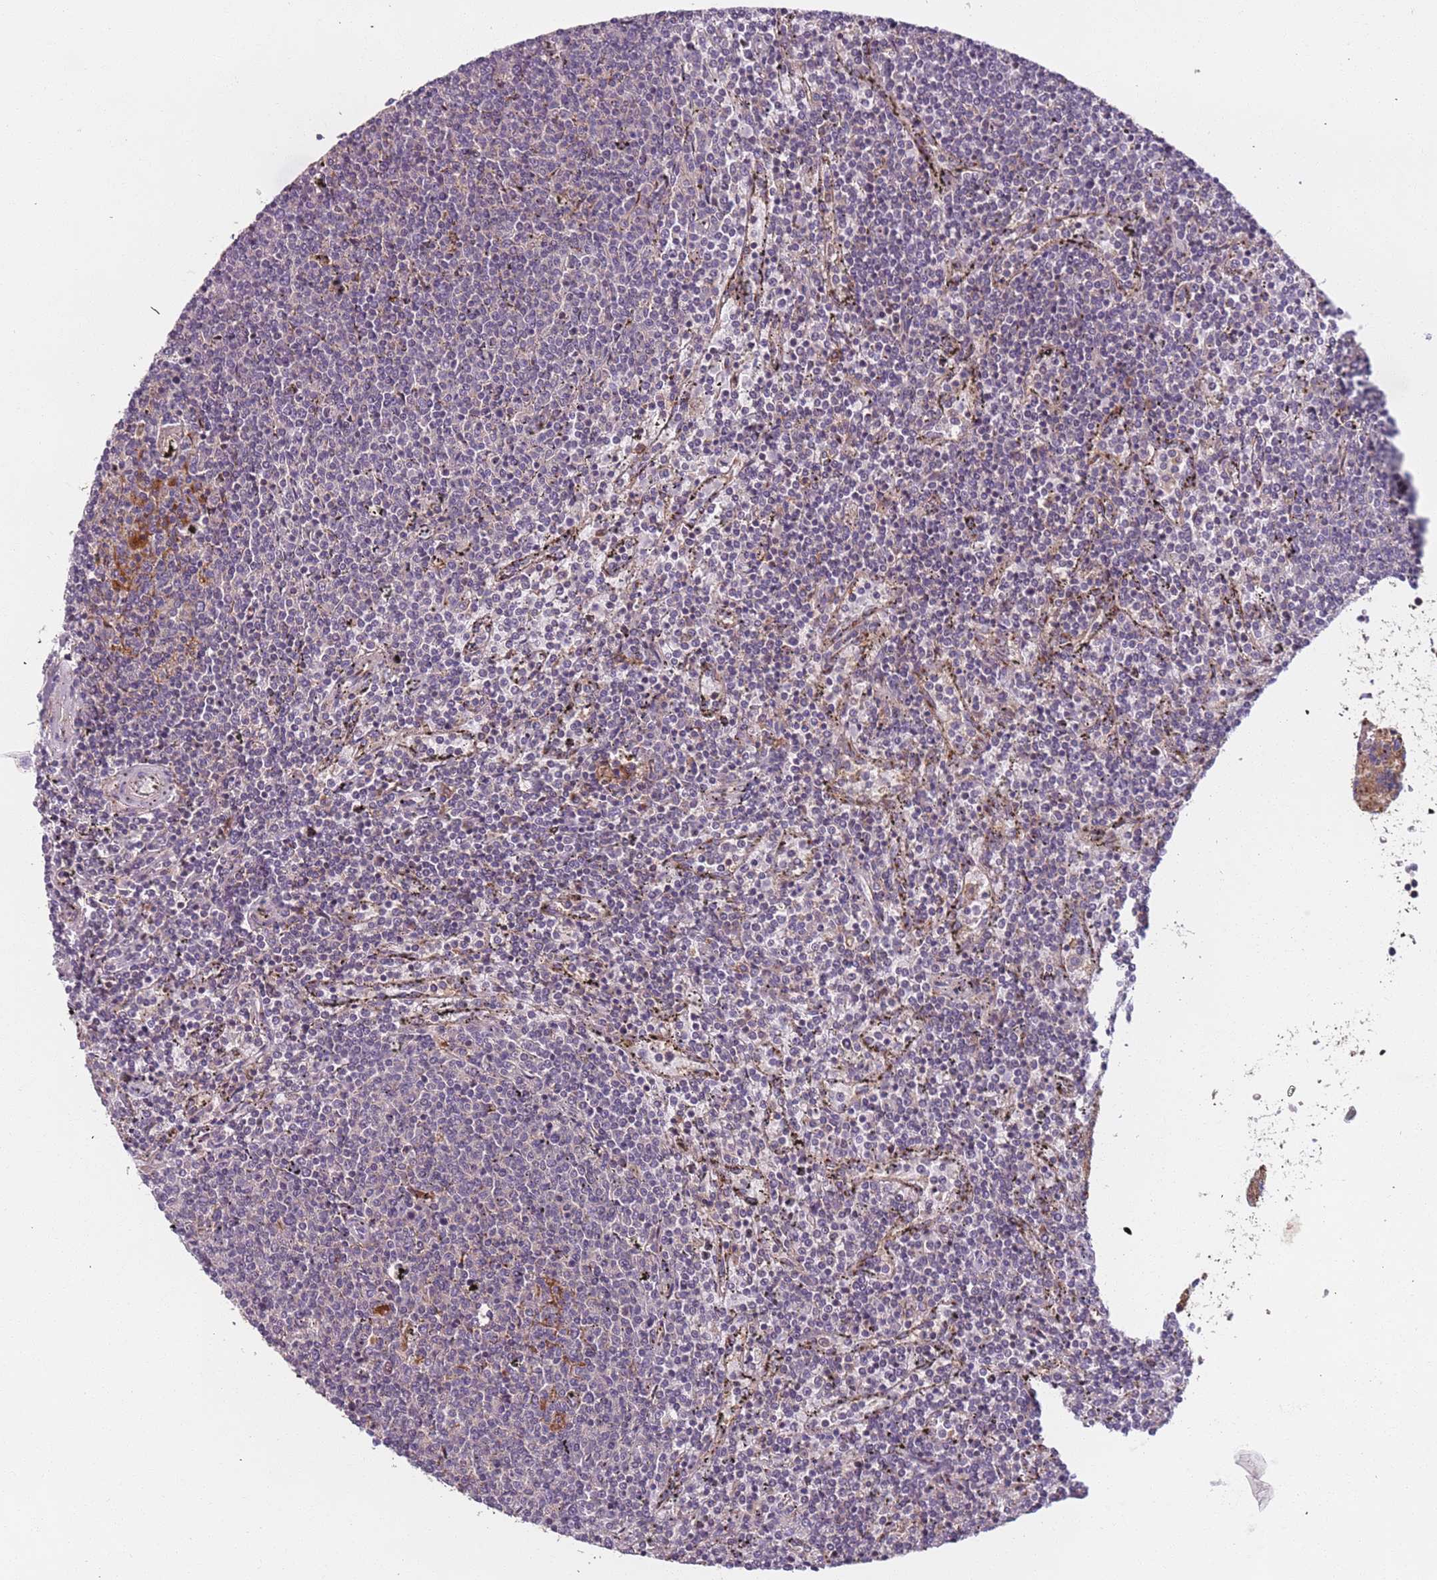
{"staining": {"intensity": "negative", "quantity": "none", "location": "none"}, "tissue": "lymphoma", "cell_type": "Tumor cells", "image_type": "cancer", "snomed": [{"axis": "morphology", "description": "Malignant lymphoma, non-Hodgkin's type, Low grade"}, {"axis": "topography", "description": "Spleen"}], "caption": "Tumor cells show no significant protein expression in low-grade malignant lymphoma, non-Hodgkin's type.", "gene": "AKTIP", "patient": {"sex": "female", "age": 50}}